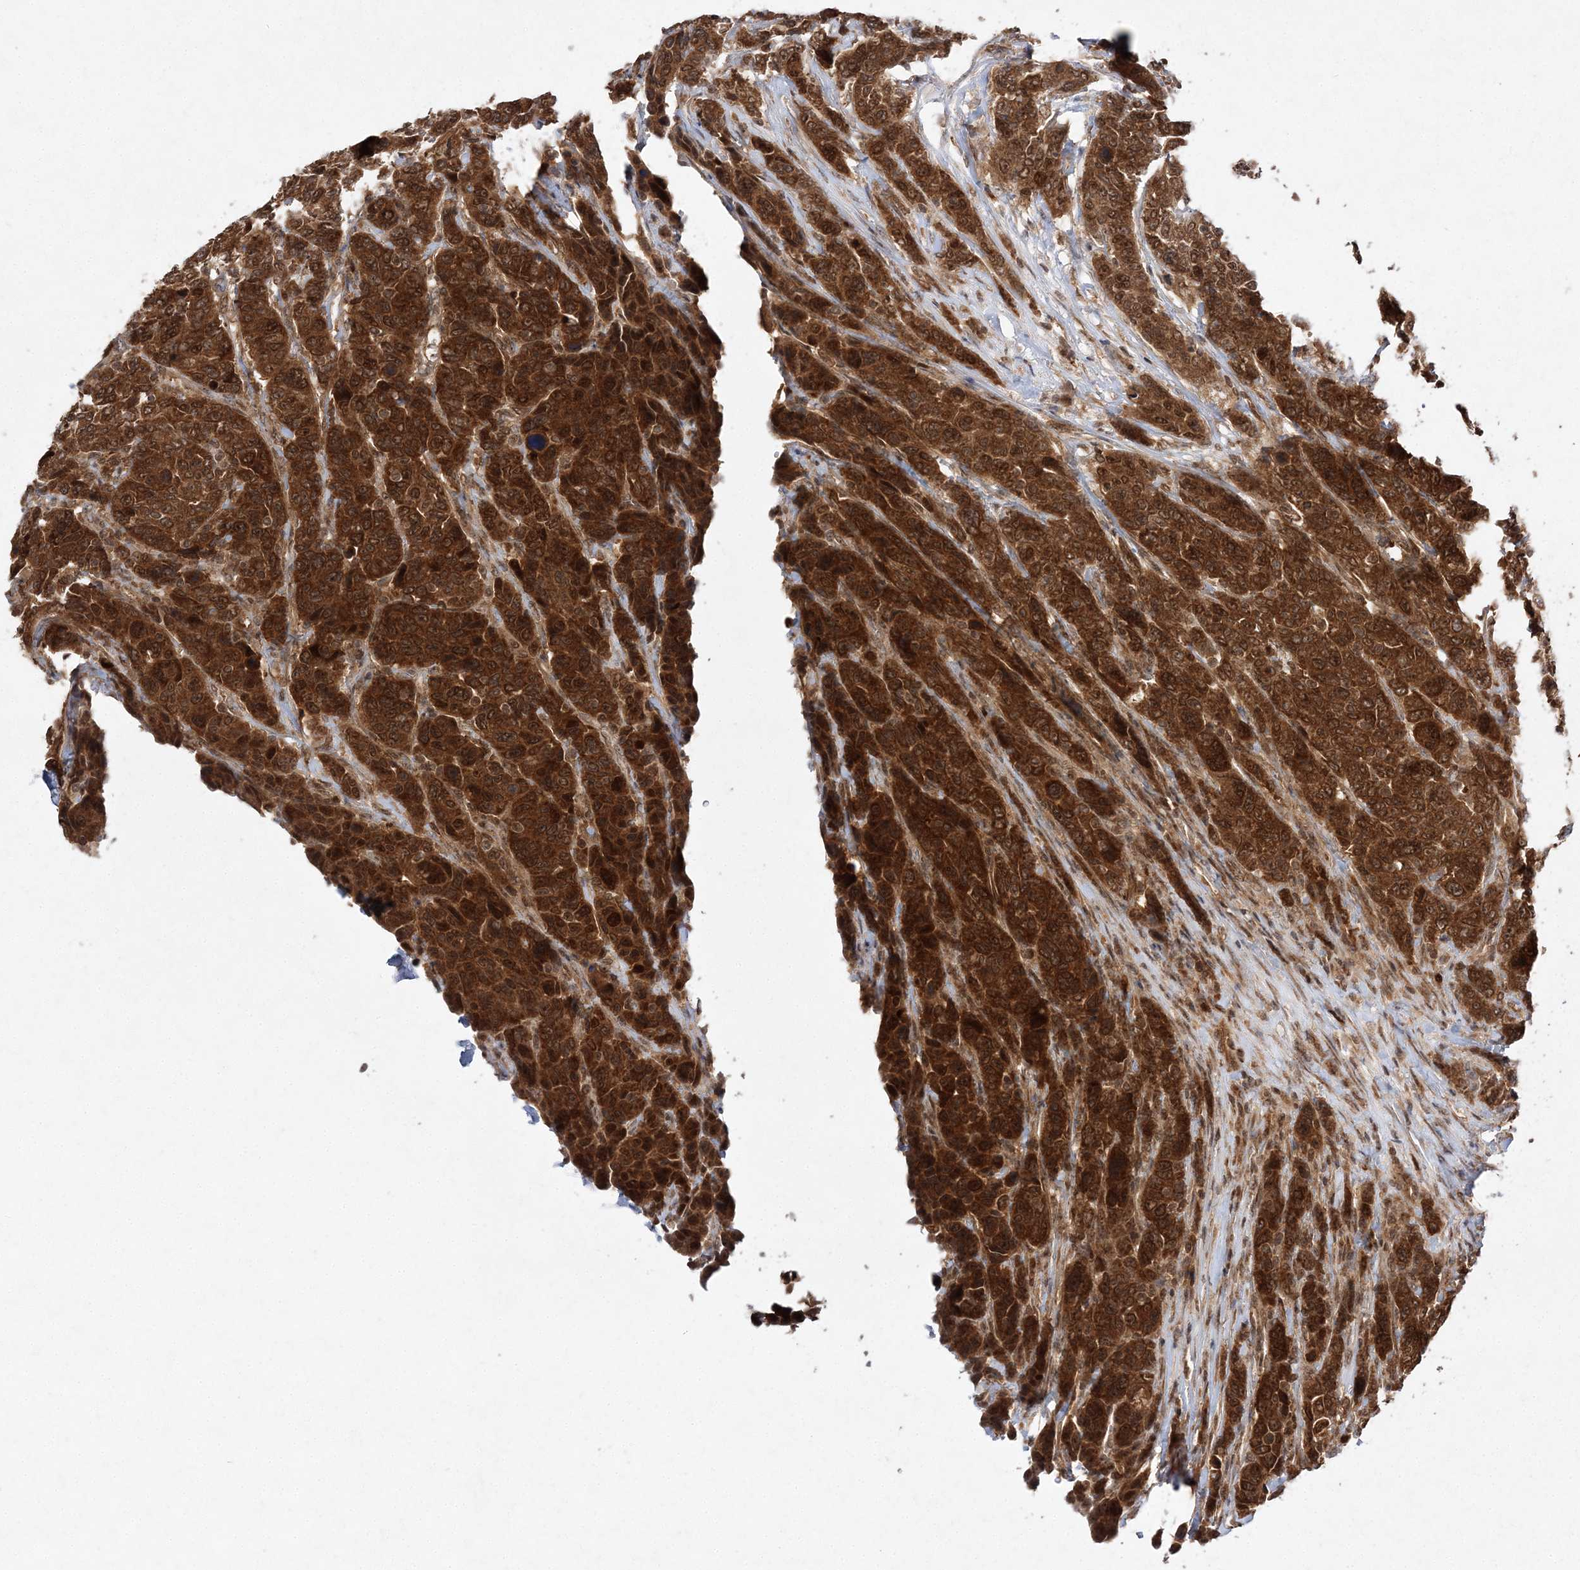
{"staining": {"intensity": "strong", "quantity": ">75%", "location": "cytoplasmic/membranous,nuclear"}, "tissue": "breast cancer", "cell_type": "Tumor cells", "image_type": "cancer", "snomed": [{"axis": "morphology", "description": "Duct carcinoma"}, {"axis": "topography", "description": "Breast"}], "caption": "Immunohistochemical staining of intraductal carcinoma (breast) demonstrates strong cytoplasmic/membranous and nuclear protein positivity in about >75% of tumor cells. The staining is performed using DAB brown chromogen to label protein expression. The nuclei are counter-stained blue using hematoxylin.", "gene": "NIF3L1", "patient": {"sex": "female", "age": 37}}